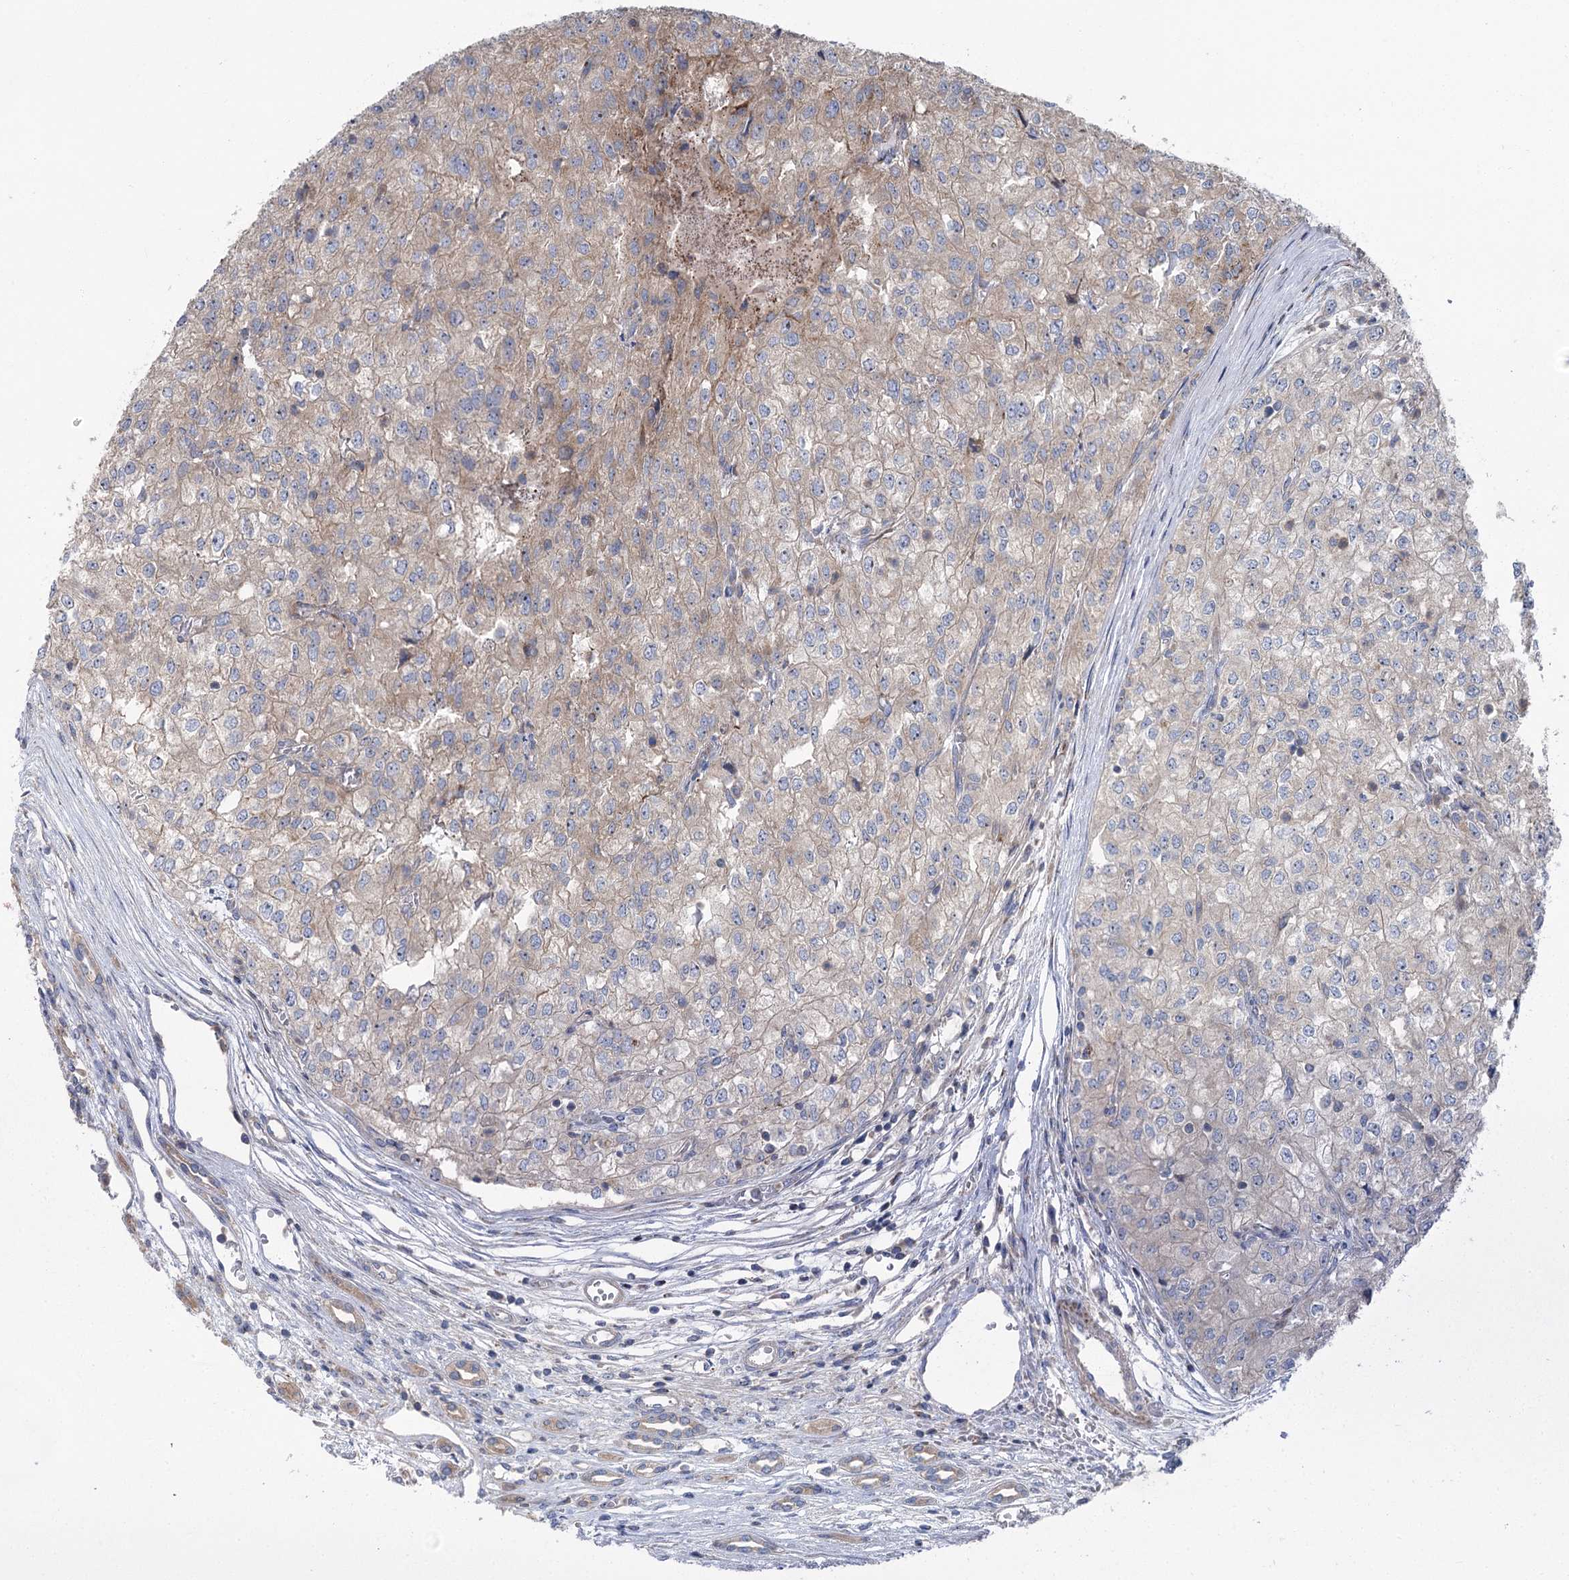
{"staining": {"intensity": "weak", "quantity": "<25%", "location": "cytoplasmic/membranous"}, "tissue": "renal cancer", "cell_type": "Tumor cells", "image_type": "cancer", "snomed": [{"axis": "morphology", "description": "Adenocarcinoma, NOS"}, {"axis": "topography", "description": "Kidney"}], "caption": "The histopathology image reveals no staining of tumor cells in renal adenocarcinoma.", "gene": "MARK2", "patient": {"sex": "female", "age": 54}}